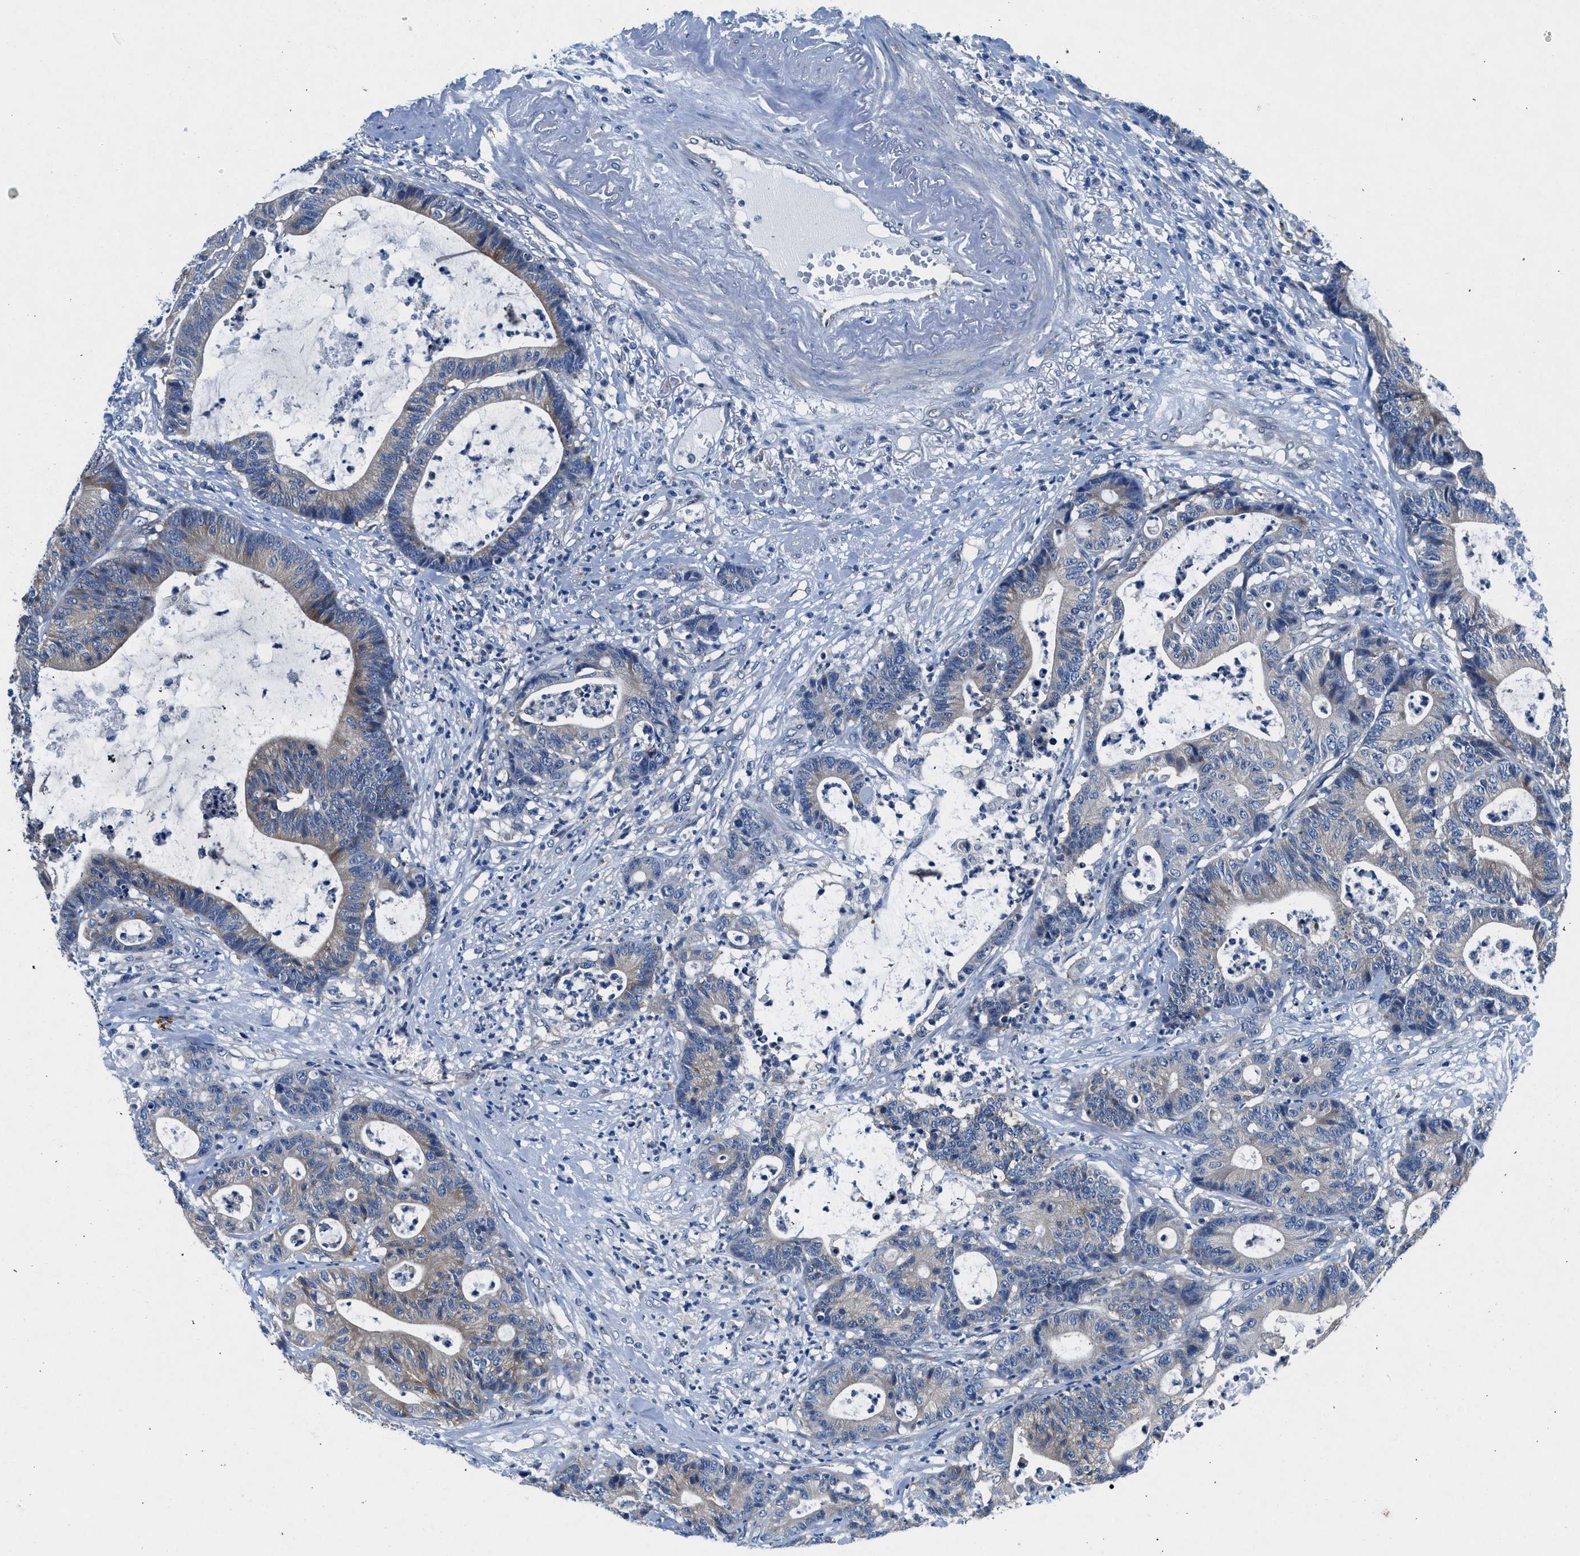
{"staining": {"intensity": "weak", "quantity": "<25%", "location": "cytoplasmic/membranous"}, "tissue": "colorectal cancer", "cell_type": "Tumor cells", "image_type": "cancer", "snomed": [{"axis": "morphology", "description": "Adenocarcinoma, NOS"}, {"axis": "topography", "description": "Colon"}], "caption": "IHC of human colorectal adenocarcinoma displays no expression in tumor cells. (Immunohistochemistry, brightfield microscopy, high magnification).", "gene": "COPS2", "patient": {"sex": "female", "age": 84}}